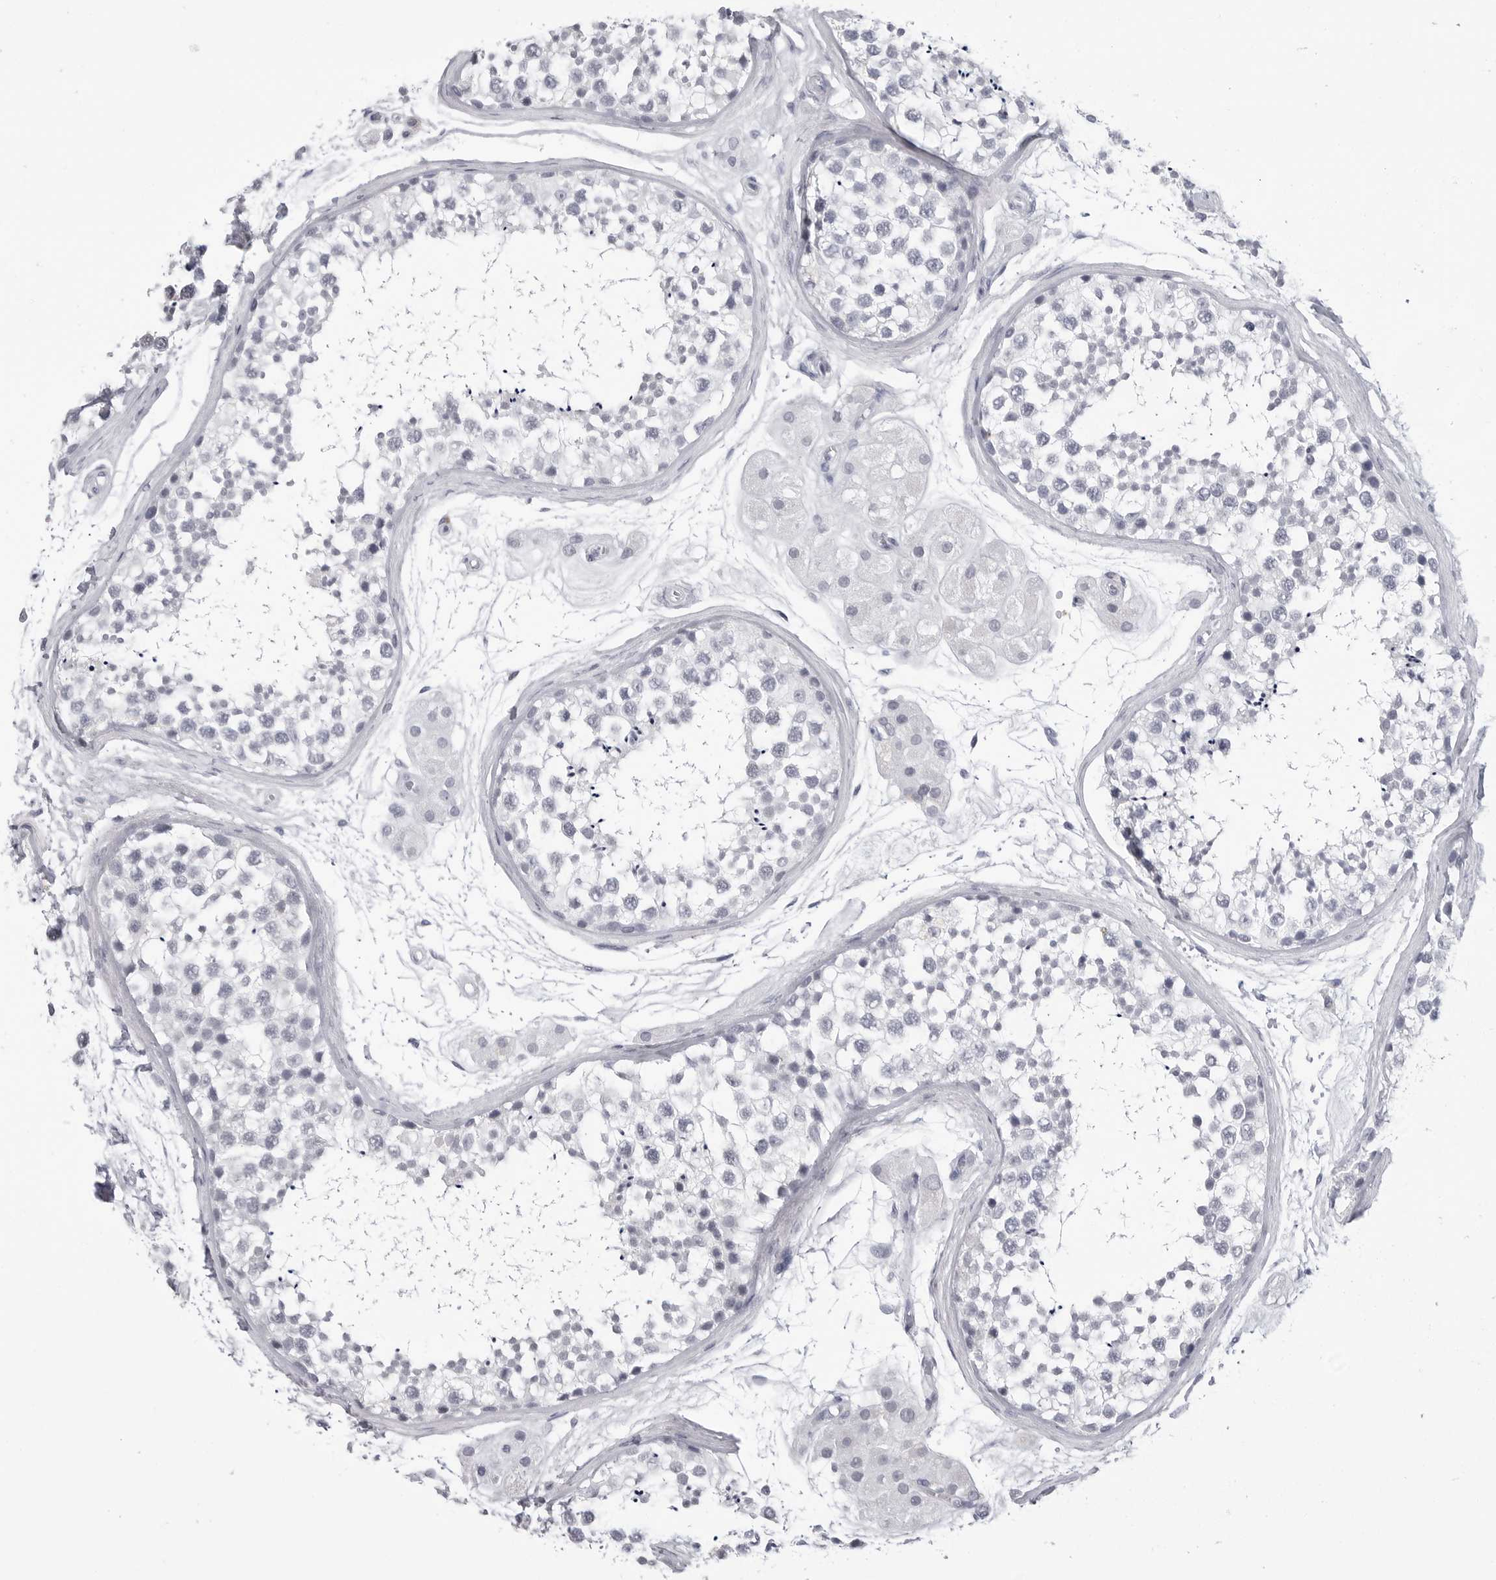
{"staining": {"intensity": "negative", "quantity": "none", "location": "none"}, "tissue": "testis", "cell_type": "Cells in seminiferous ducts", "image_type": "normal", "snomed": [{"axis": "morphology", "description": "Normal tissue, NOS"}, {"axis": "topography", "description": "Testis"}], "caption": "A micrograph of testis stained for a protein displays no brown staining in cells in seminiferous ducts. (DAB immunohistochemistry (IHC) with hematoxylin counter stain).", "gene": "PGA3", "patient": {"sex": "male", "age": 56}}